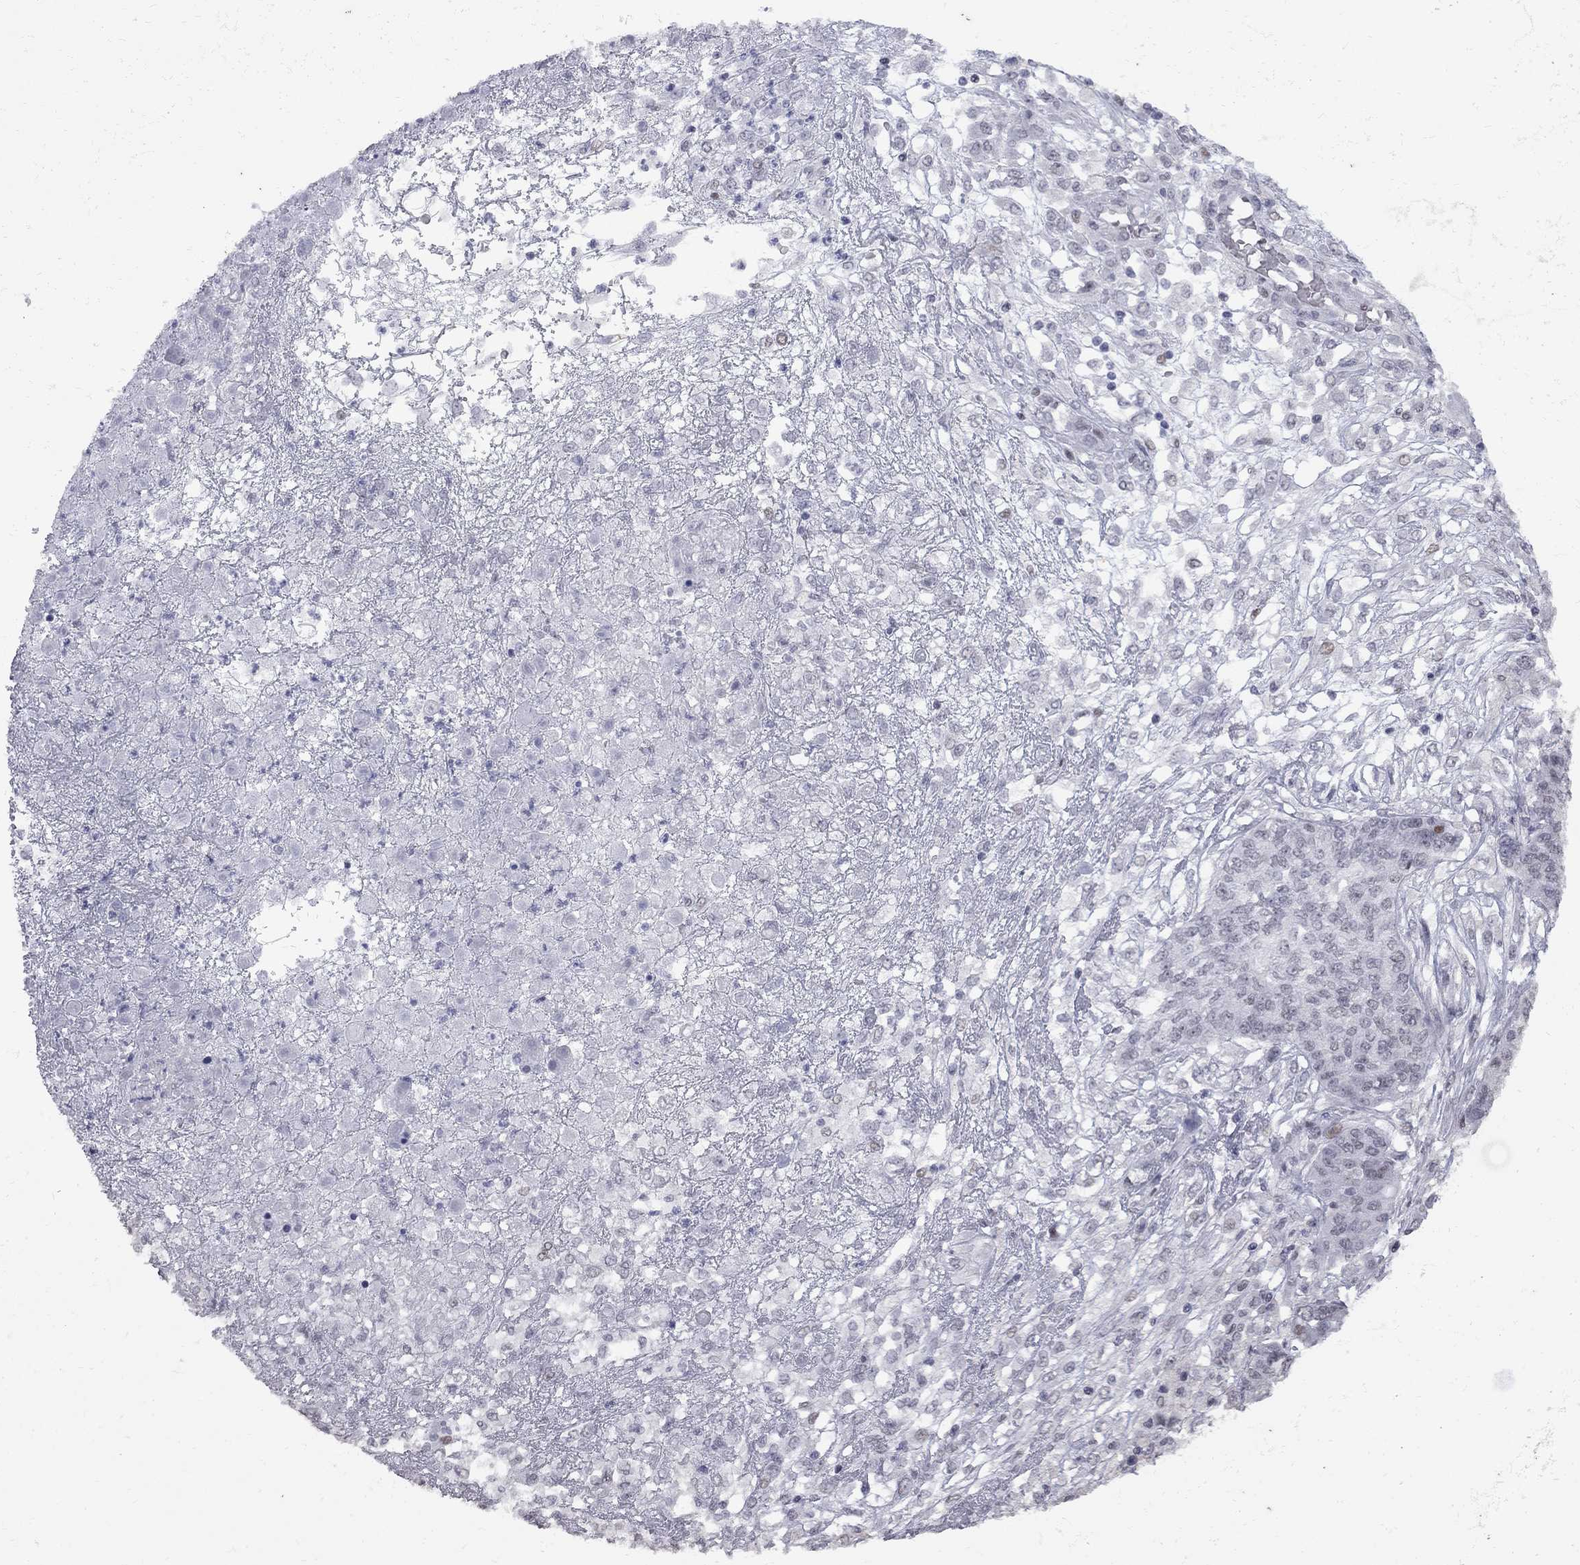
{"staining": {"intensity": "weak", "quantity": "<25%", "location": "nuclear"}, "tissue": "ovarian cancer", "cell_type": "Tumor cells", "image_type": "cancer", "snomed": [{"axis": "morphology", "description": "Cystadenocarcinoma, serous, NOS"}, {"axis": "topography", "description": "Ovary"}], "caption": "Immunohistochemistry (IHC) image of ovarian serous cystadenocarcinoma stained for a protein (brown), which displays no positivity in tumor cells.", "gene": "ZNF154", "patient": {"sex": "female", "age": 67}}